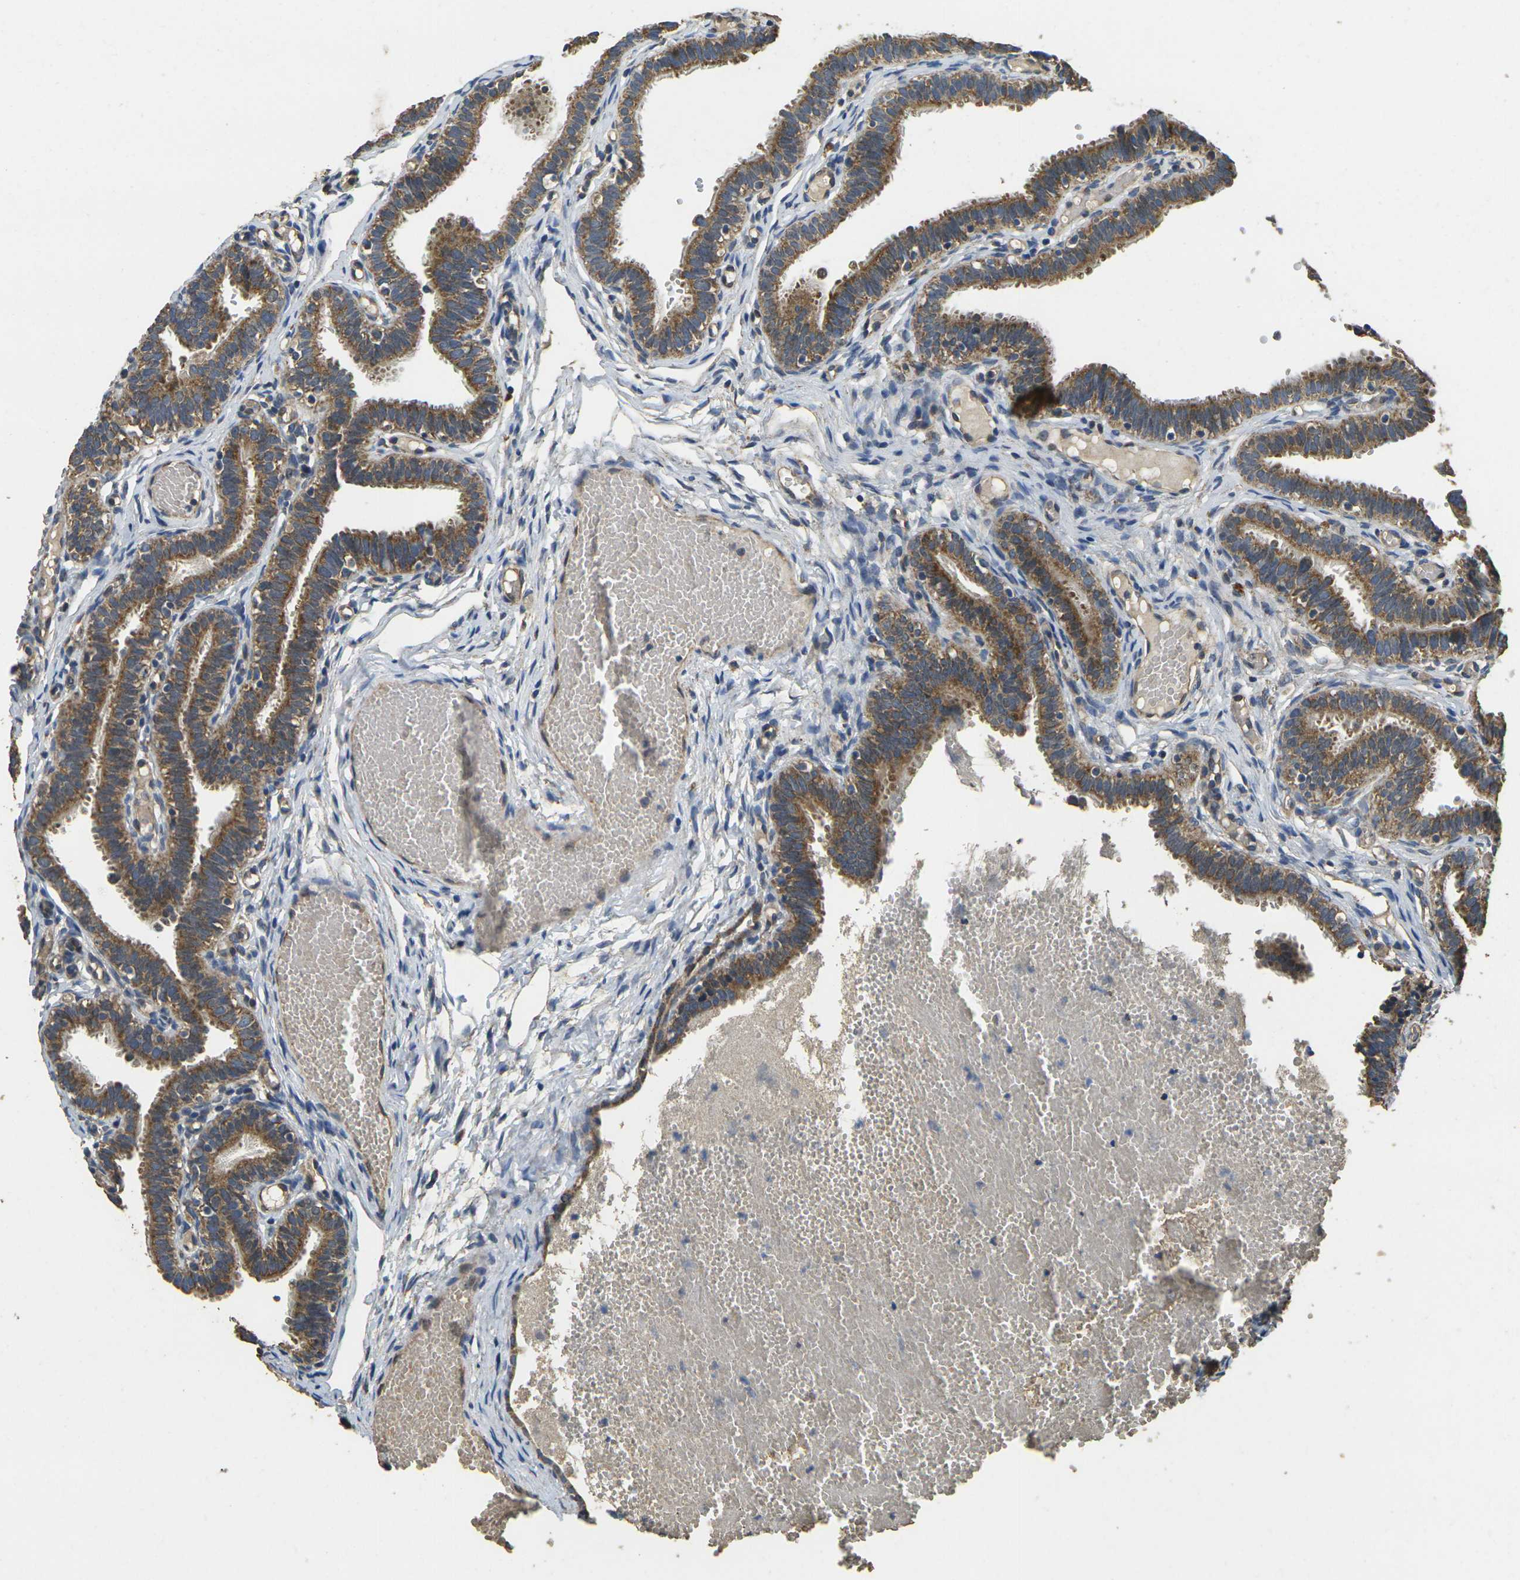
{"staining": {"intensity": "moderate", "quantity": ">75%", "location": "cytoplasmic/membranous"}, "tissue": "fallopian tube", "cell_type": "Glandular cells", "image_type": "normal", "snomed": [{"axis": "morphology", "description": "Normal tissue, NOS"}, {"axis": "topography", "description": "Fallopian tube"}, {"axis": "topography", "description": "Placenta"}], "caption": "Approximately >75% of glandular cells in benign human fallopian tube exhibit moderate cytoplasmic/membranous protein staining as visualized by brown immunohistochemical staining.", "gene": "MAPK11", "patient": {"sex": "female", "age": 34}}